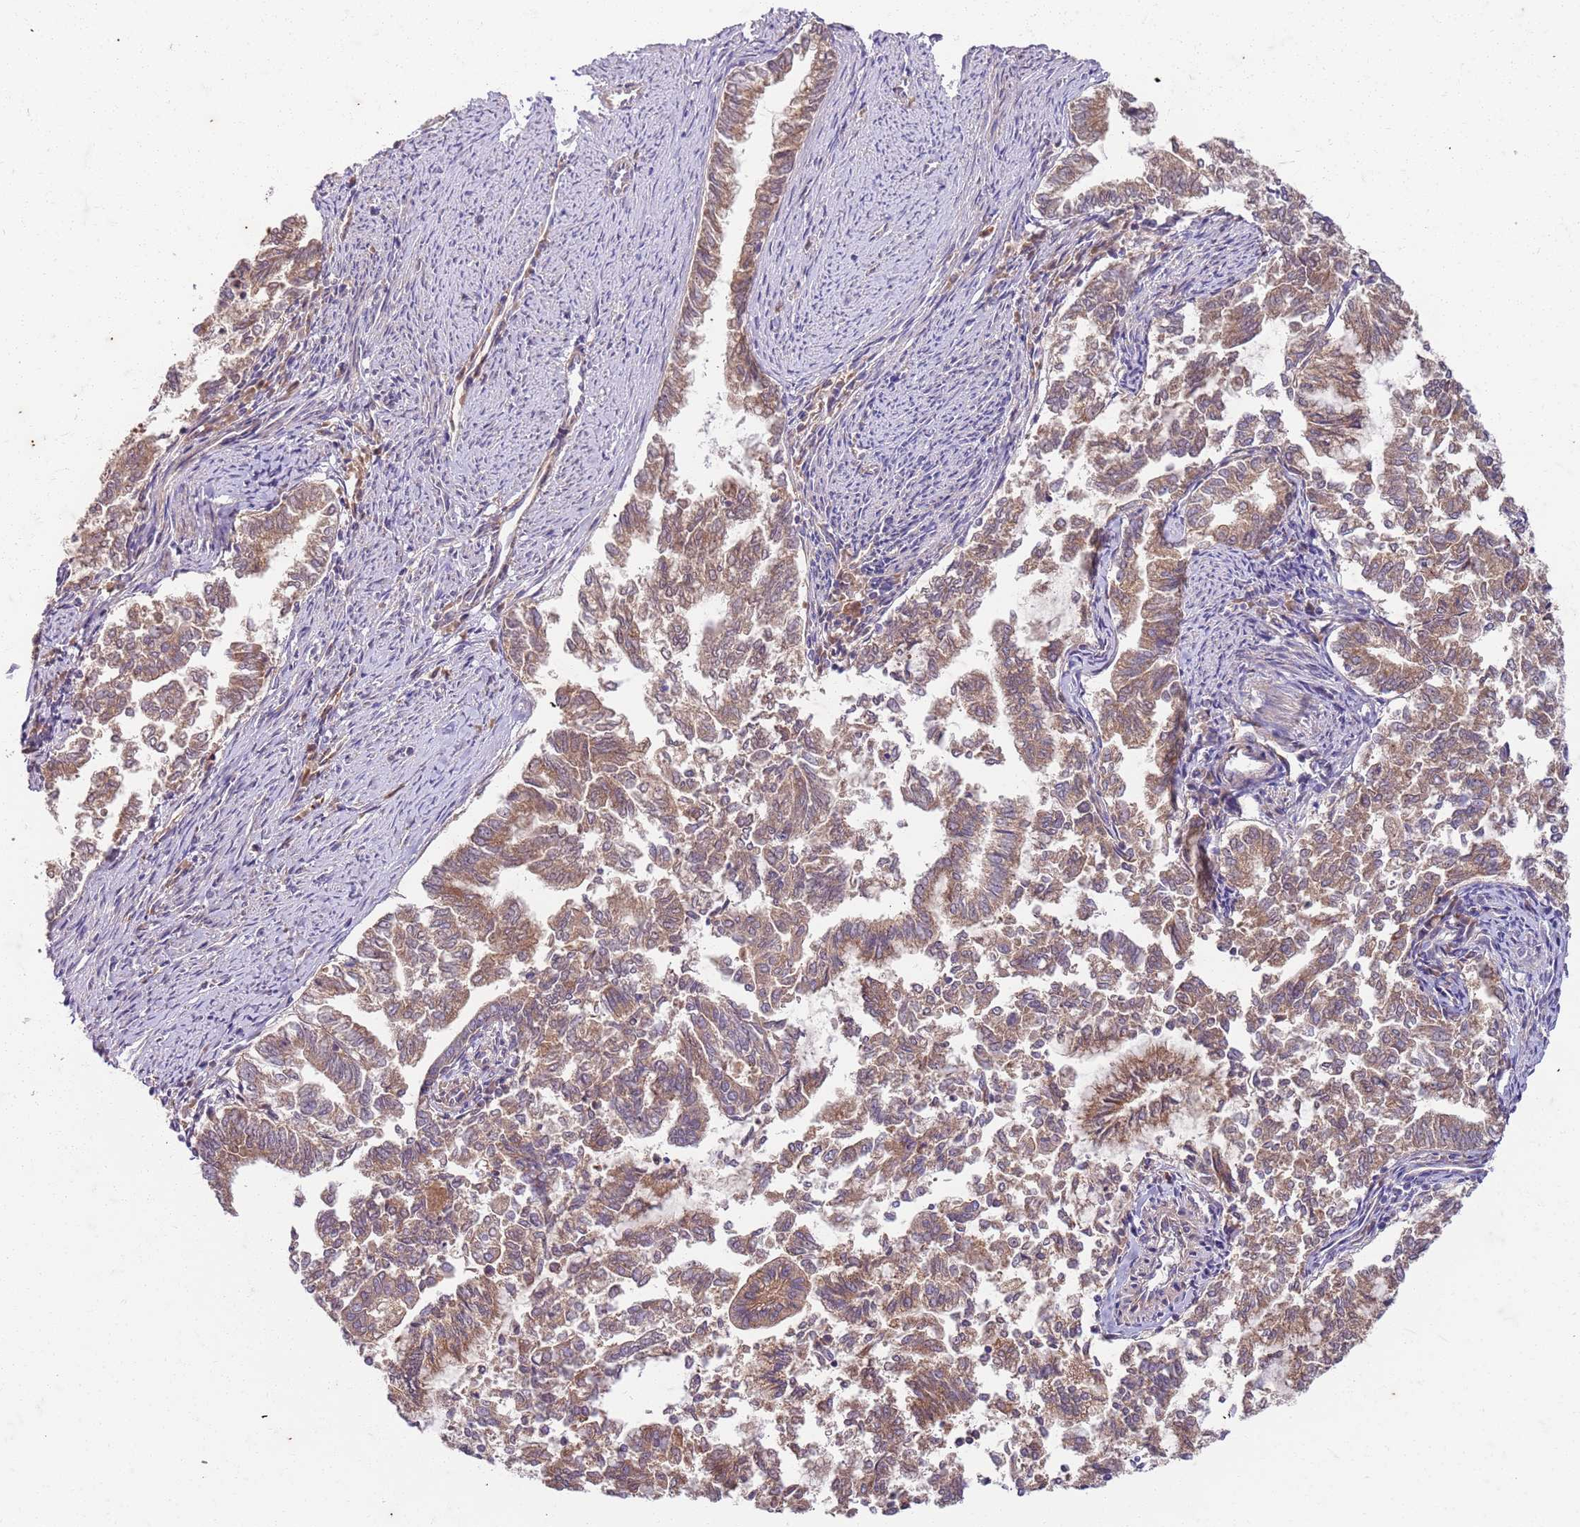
{"staining": {"intensity": "weak", "quantity": ">75%", "location": "cytoplasmic/membranous"}, "tissue": "endometrial cancer", "cell_type": "Tumor cells", "image_type": "cancer", "snomed": [{"axis": "morphology", "description": "Adenocarcinoma, NOS"}, {"axis": "topography", "description": "Endometrium"}], "caption": "Tumor cells reveal weak cytoplasmic/membranous staining in approximately >75% of cells in endometrial adenocarcinoma.", "gene": "OSBP", "patient": {"sex": "female", "age": 79}}